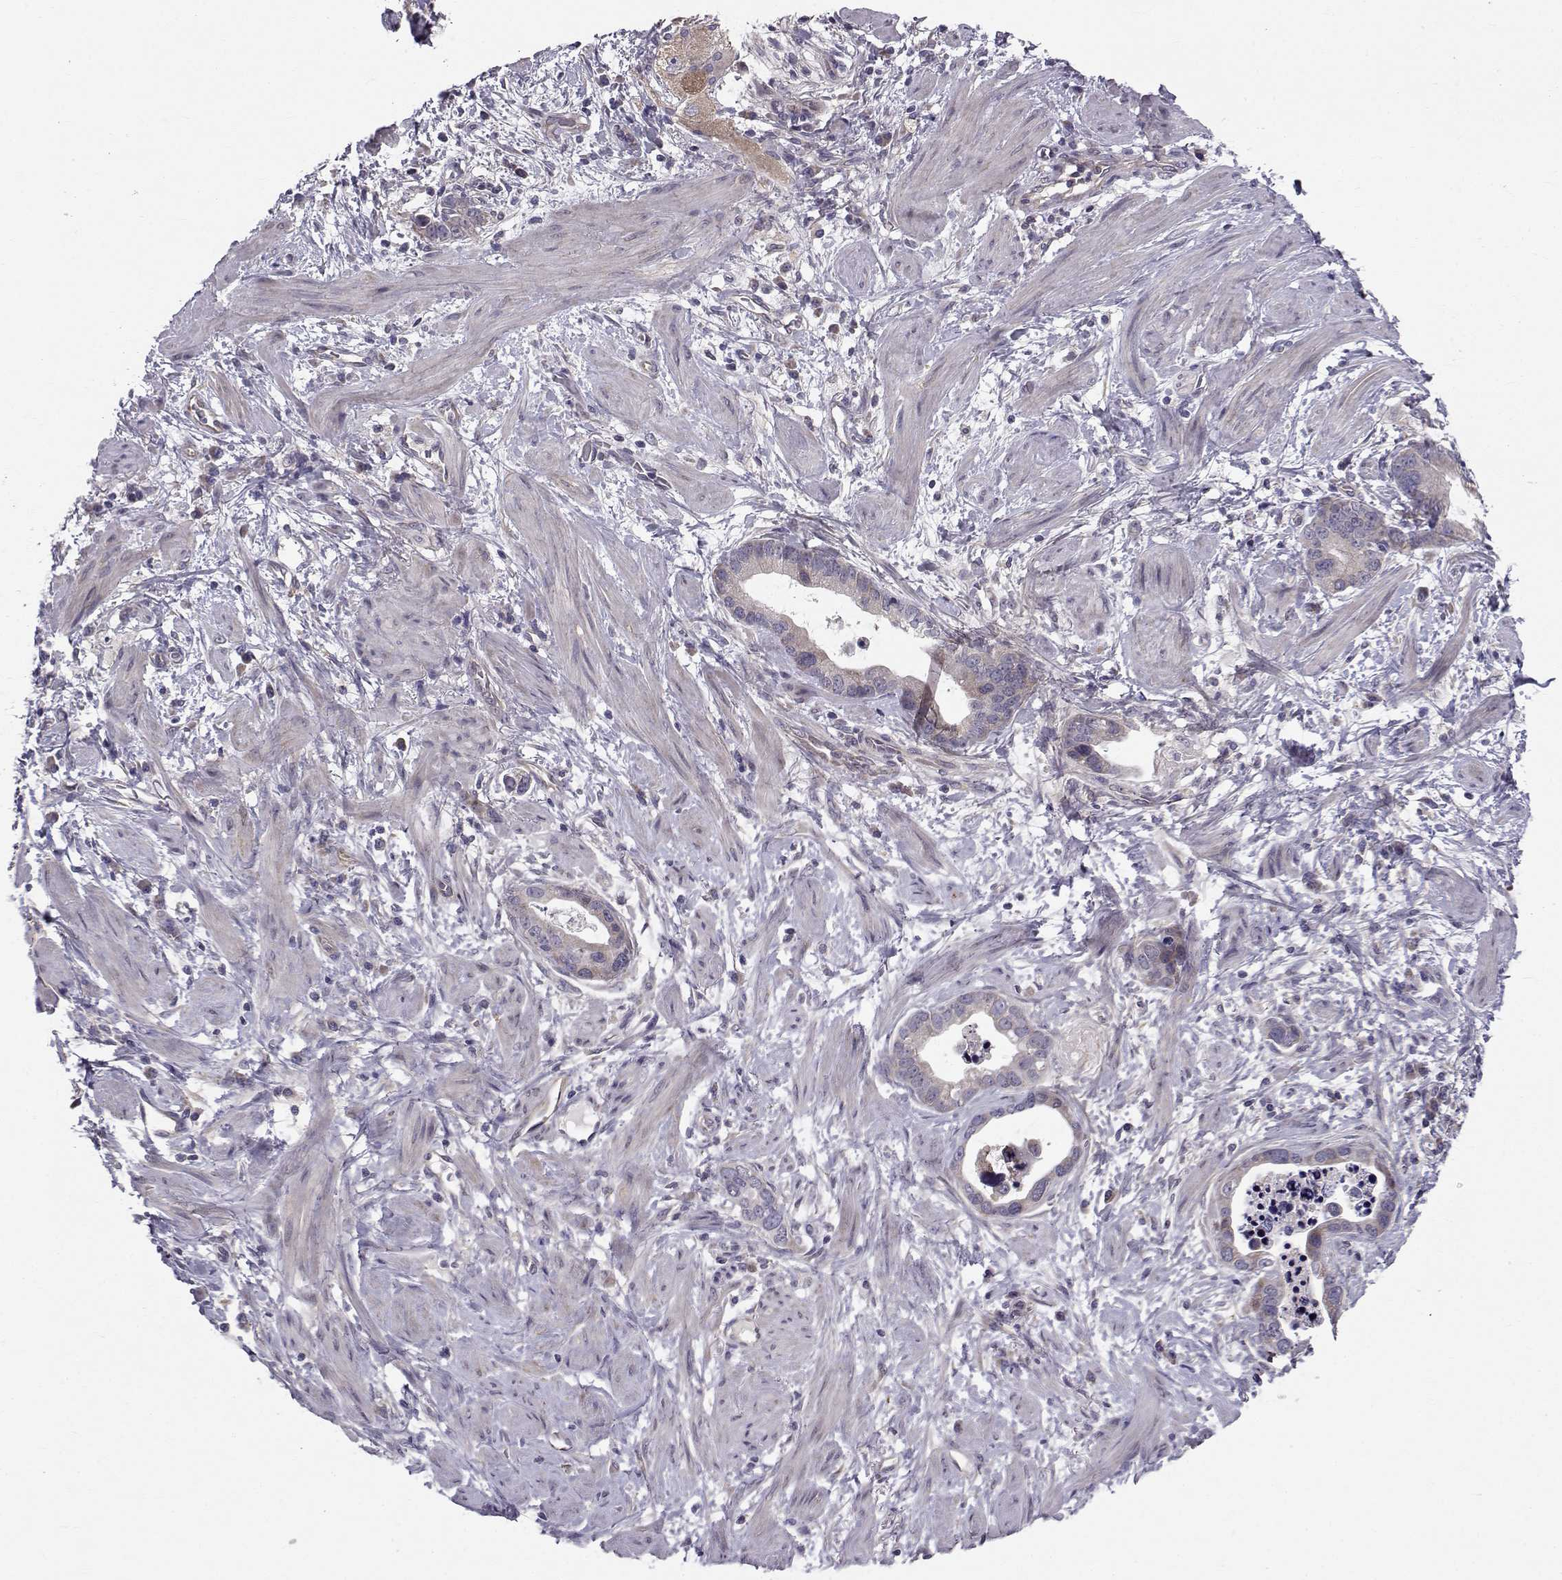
{"staining": {"intensity": "weak", "quantity": ">75%", "location": "cytoplasmic/membranous"}, "tissue": "stomach cancer", "cell_type": "Tumor cells", "image_type": "cancer", "snomed": [{"axis": "morphology", "description": "Adenocarcinoma, NOS"}, {"axis": "topography", "description": "Stomach, lower"}], "caption": "Human stomach adenocarcinoma stained for a protein (brown) exhibits weak cytoplasmic/membranous positive positivity in approximately >75% of tumor cells.", "gene": "PEX5L", "patient": {"sex": "female", "age": 93}}